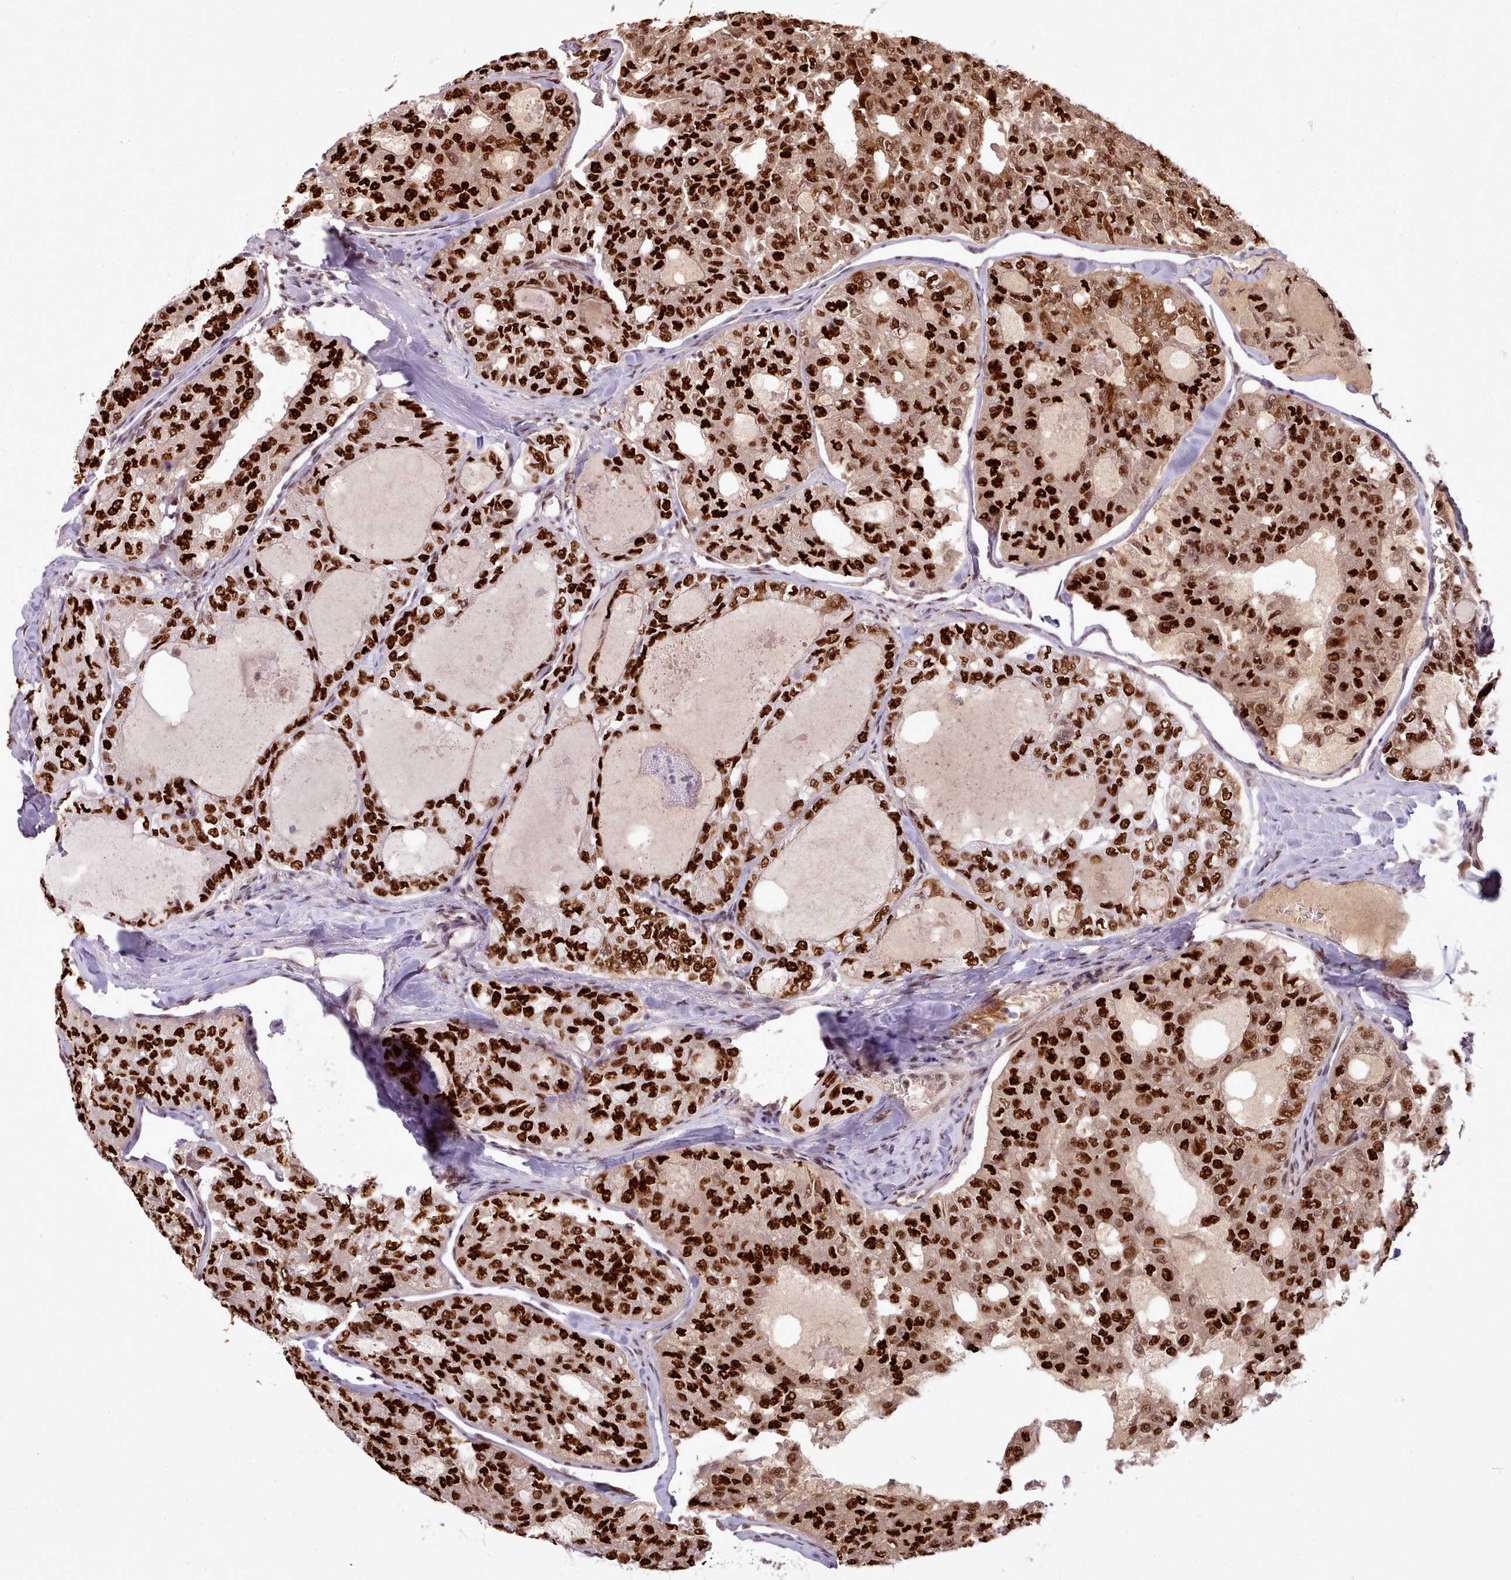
{"staining": {"intensity": "strong", "quantity": ">75%", "location": "nuclear"}, "tissue": "thyroid cancer", "cell_type": "Tumor cells", "image_type": "cancer", "snomed": [{"axis": "morphology", "description": "Follicular adenoma carcinoma, NOS"}, {"axis": "topography", "description": "Thyroid gland"}], "caption": "The histopathology image demonstrates a brown stain indicating the presence of a protein in the nuclear of tumor cells in thyroid cancer (follicular adenoma carcinoma). (DAB IHC, brown staining for protein, blue staining for nuclei).", "gene": "SRSF4", "patient": {"sex": "male", "age": 75}}